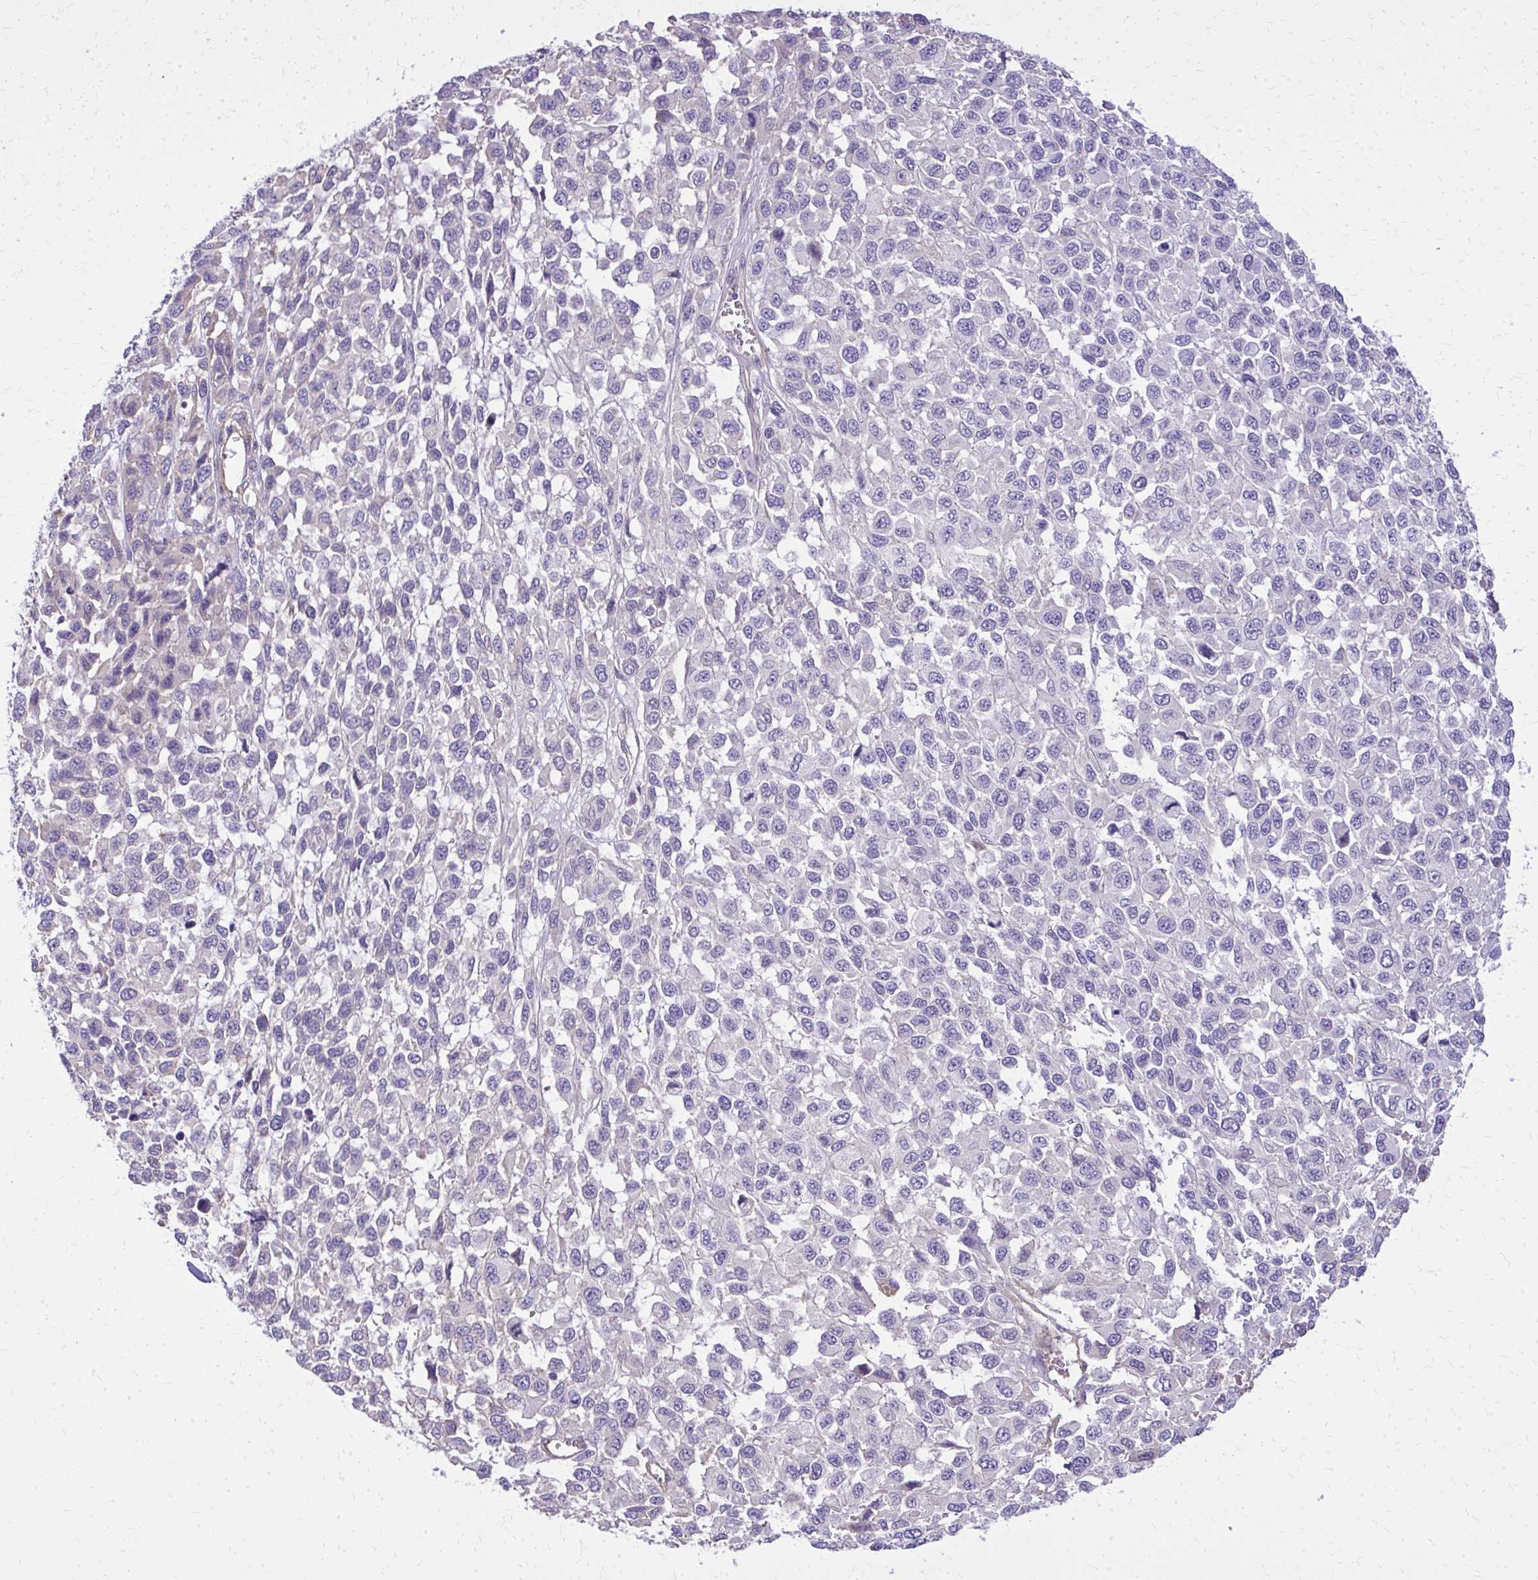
{"staining": {"intensity": "negative", "quantity": "none", "location": "none"}, "tissue": "melanoma", "cell_type": "Tumor cells", "image_type": "cancer", "snomed": [{"axis": "morphology", "description": "Malignant melanoma, NOS"}, {"axis": "topography", "description": "Skin"}], "caption": "IHC image of melanoma stained for a protein (brown), which shows no staining in tumor cells.", "gene": "RUNDC3B", "patient": {"sex": "male", "age": 62}}